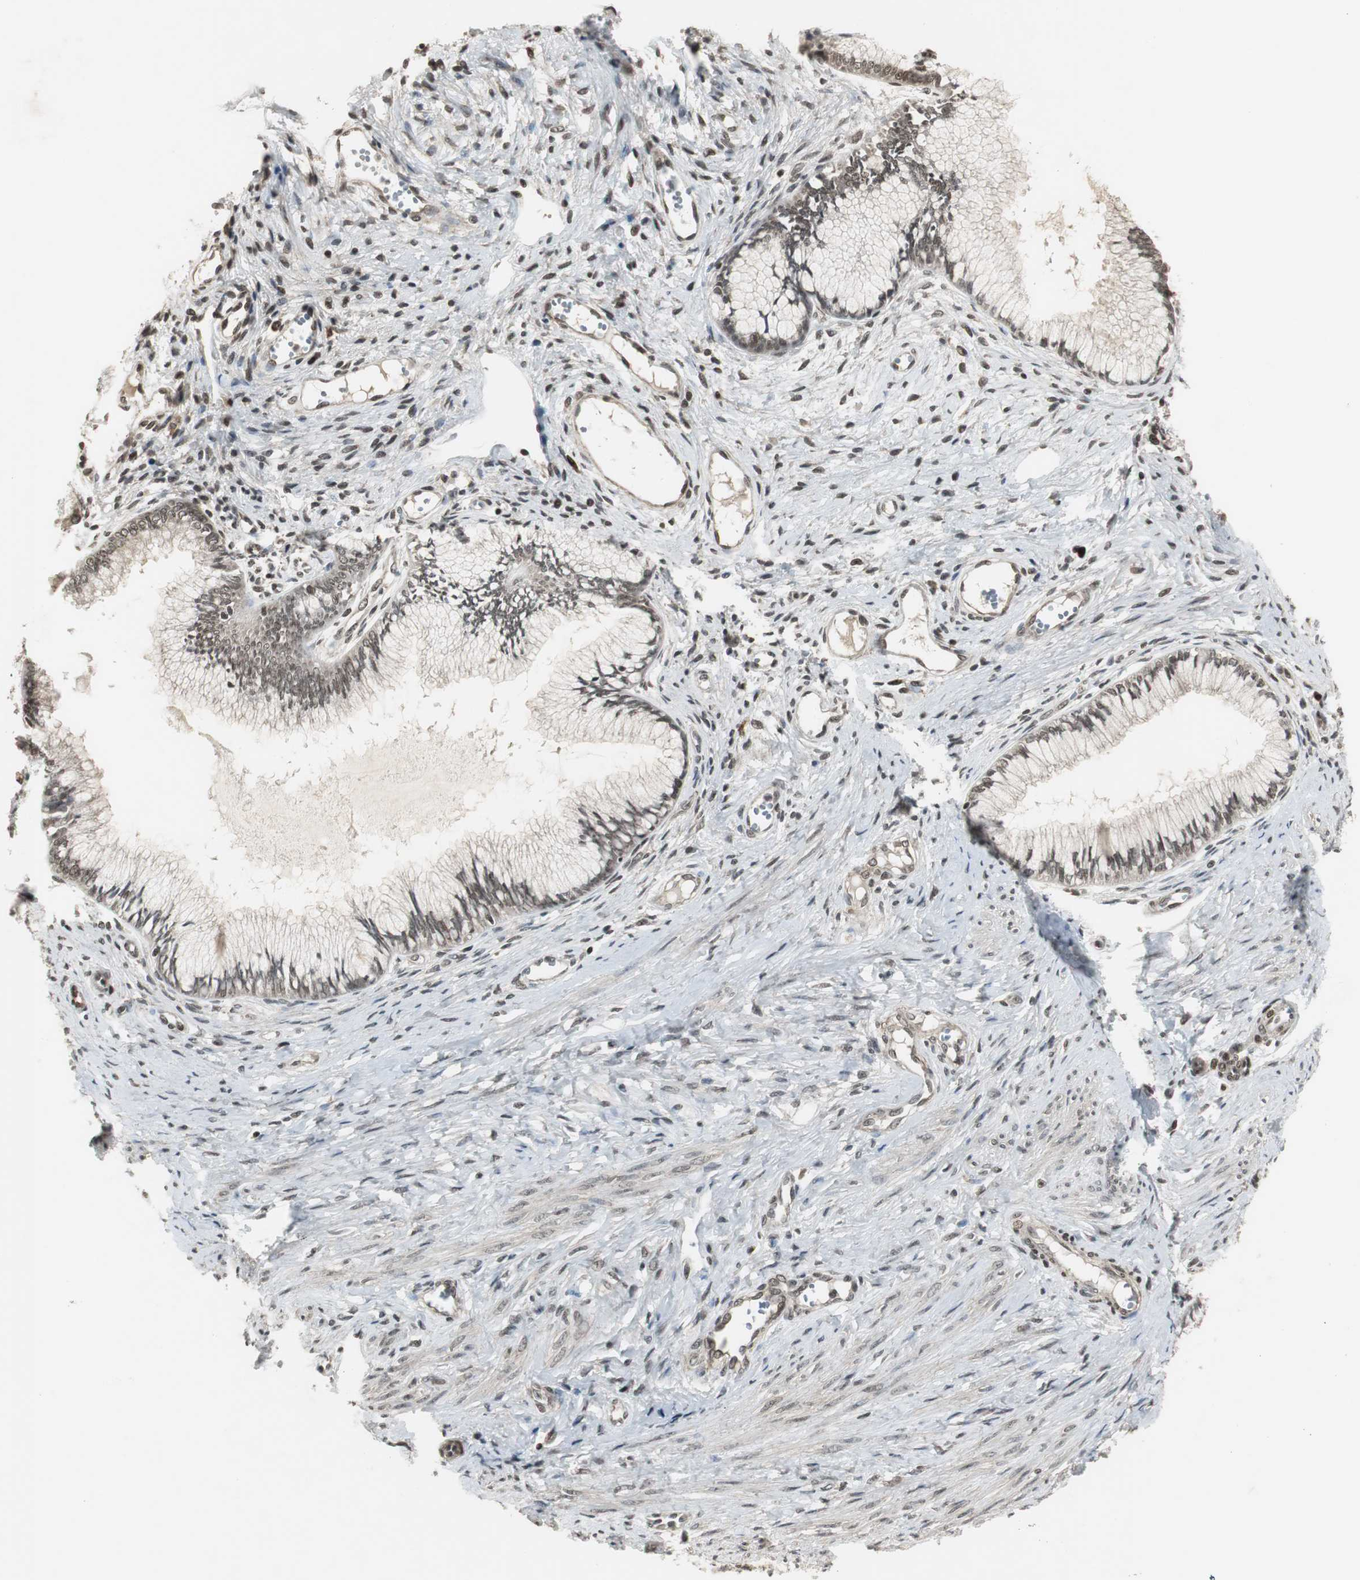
{"staining": {"intensity": "moderate", "quantity": ">75%", "location": "nuclear"}, "tissue": "cervical cancer", "cell_type": "Tumor cells", "image_type": "cancer", "snomed": [{"axis": "morphology", "description": "Adenocarcinoma, NOS"}, {"axis": "topography", "description": "Cervix"}], "caption": "The image exhibits a brown stain indicating the presence of a protein in the nuclear of tumor cells in cervical adenocarcinoma.", "gene": "MPG", "patient": {"sex": "female", "age": 36}}